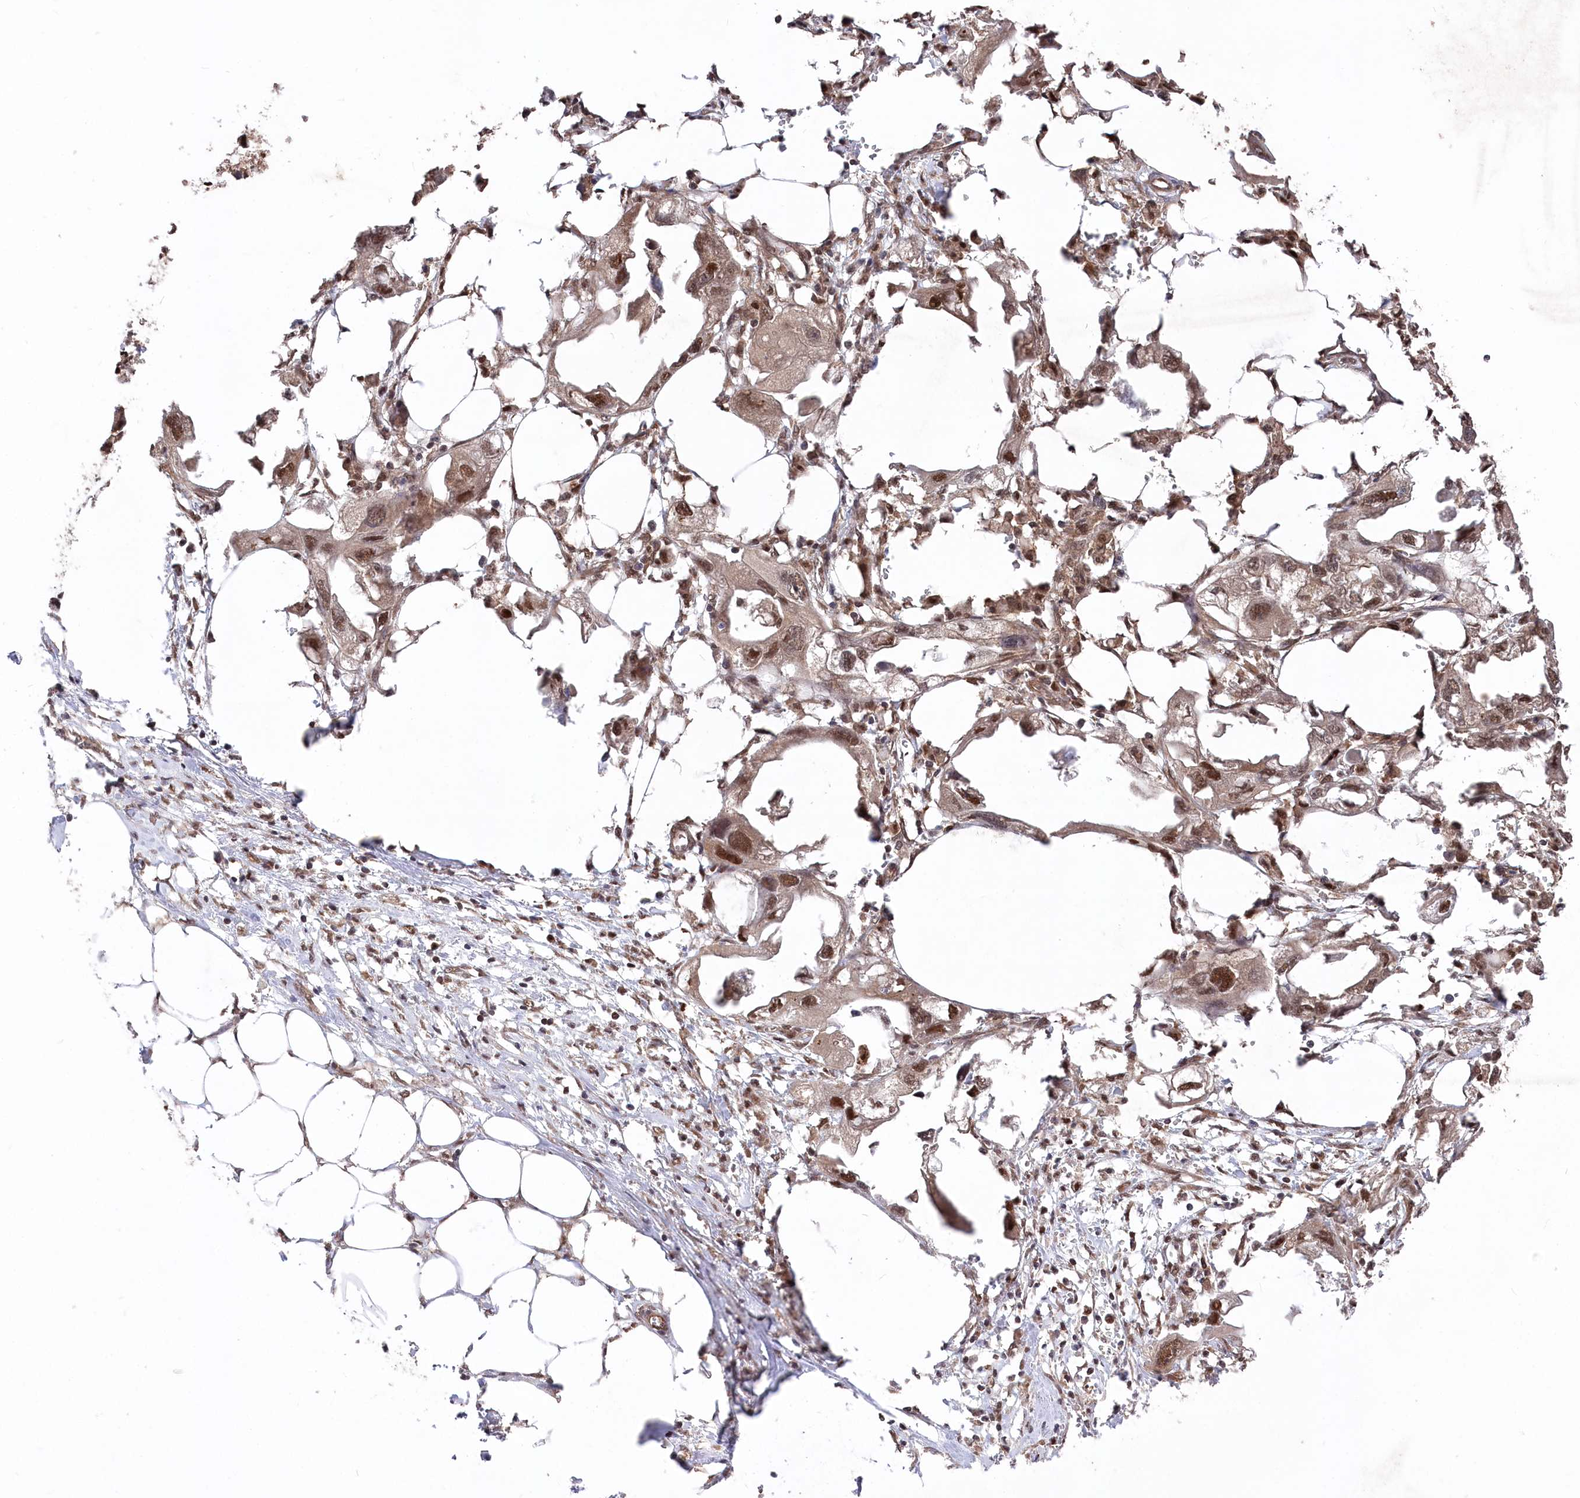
{"staining": {"intensity": "moderate", "quantity": ">75%", "location": "nuclear"}, "tissue": "endometrial cancer", "cell_type": "Tumor cells", "image_type": "cancer", "snomed": [{"axis": "morphology", "description": "Adenocarcinoma, NOS"}, {"axis": "morphology", "description": "Adenocarcinoma, metastatic, NOS"}, {"axis": "topography", "description": "Adipose tissue"}, {"axis": "topography", "description": "Endometrium"}], "caption": "Brown immunohistochemical staining in human metastatic adenocarcinoma (endometrial) reveals moderate nuclear staining in about >75% of tumor cells.", "gene": "PSMA1", "patient": {"sex": "female", "age": 67}}